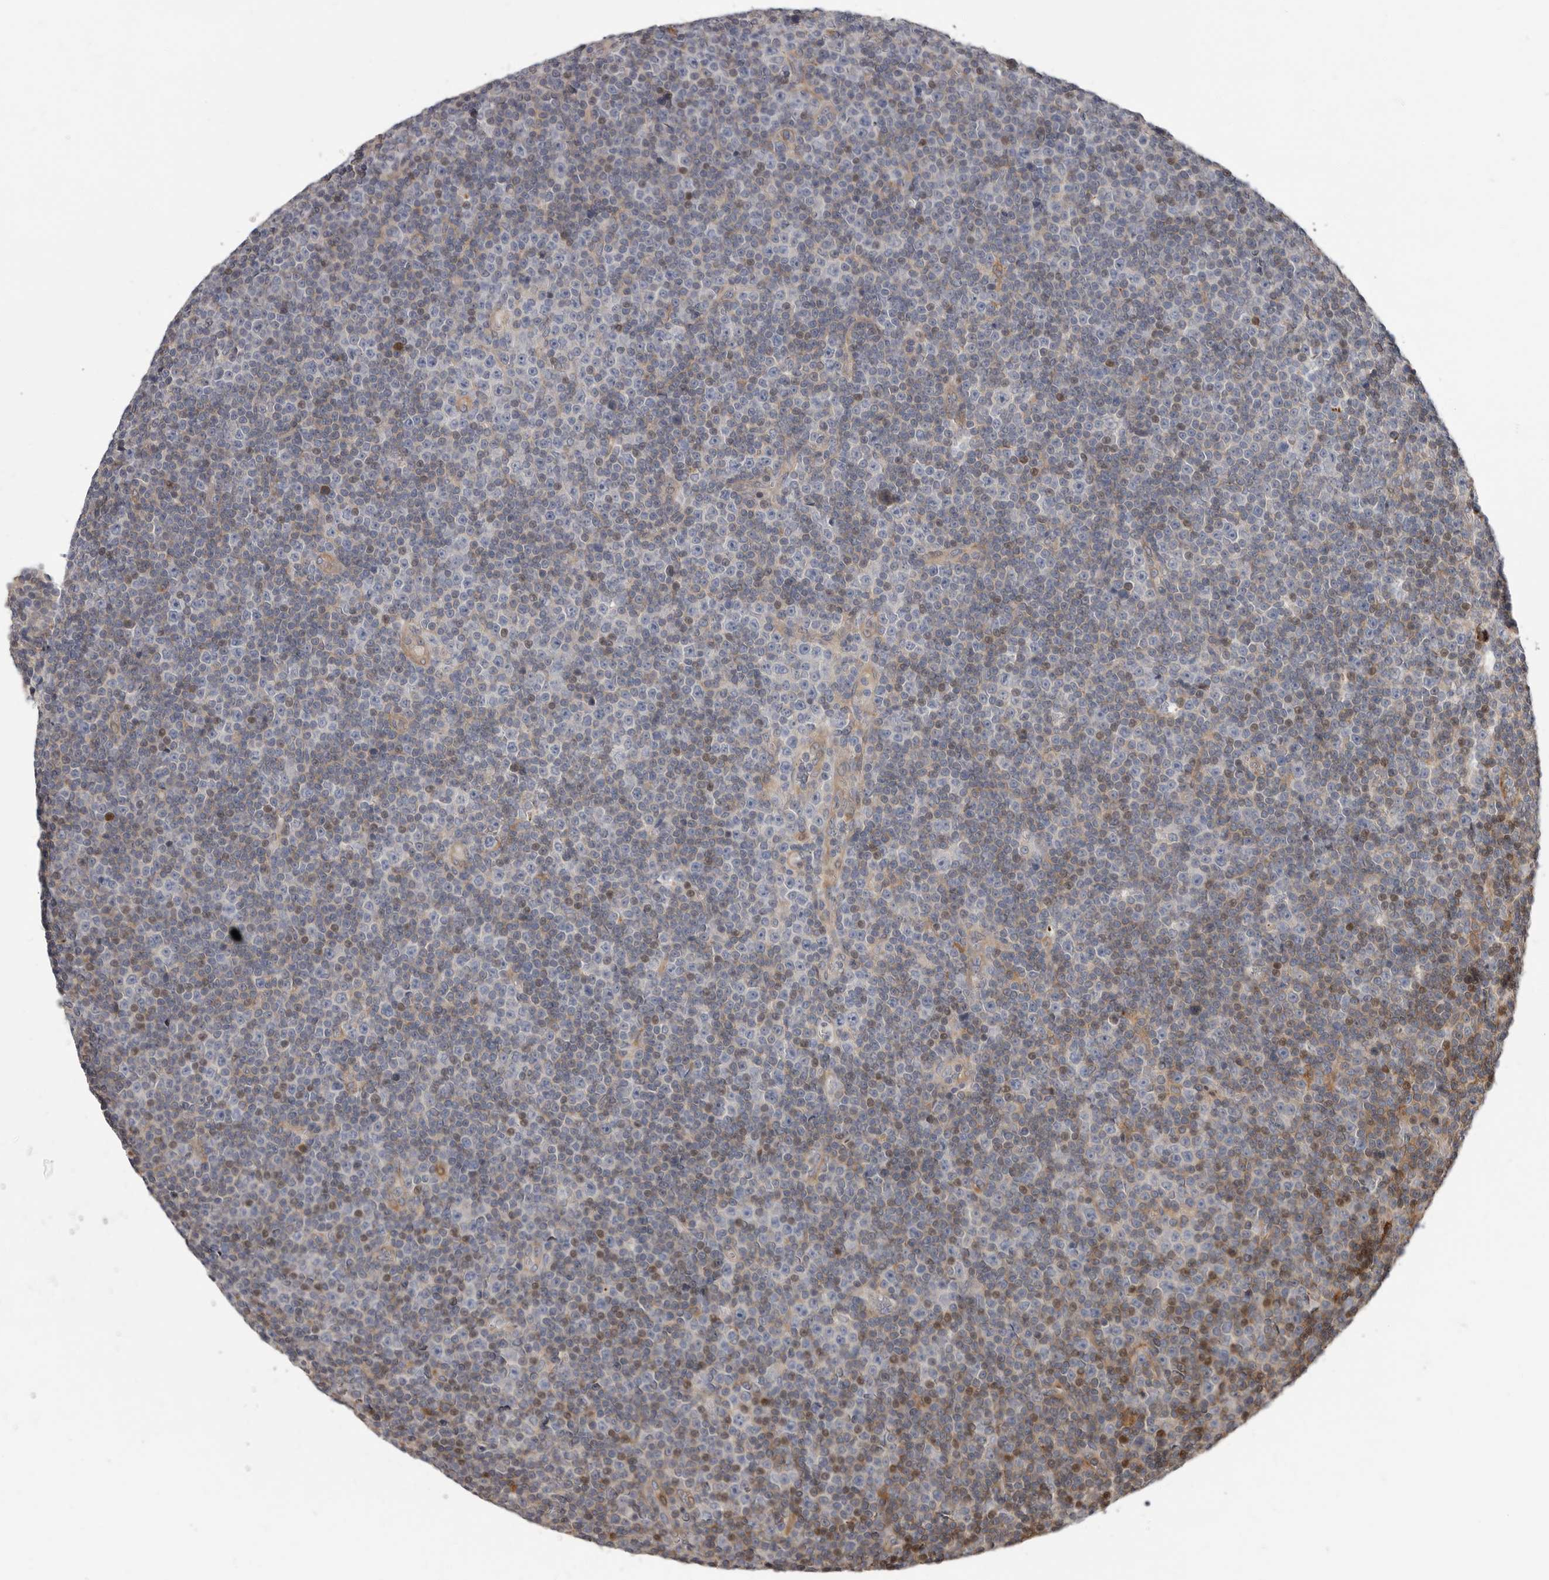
{"staining": {"intensity": "negative", "quantity": "none", "location": "none"}, "tissue": "lymphoma", "cell_type": "Tumor cells", "image_type": "cancer", "snomed": [{"axis": "morphology", "description": "Malignant lymphoma, non-Hodgkin's type, Low grade"}, {"axis": "topography", "description": "Lymph node"}], "caption": "High magnification brightfield microscopy of malignant lymphoma, non-Hodgkin's type (low-grade) stained with DAB (brown) and counterstained with hematoxylin (blue): tumor cells show no significant staining.", "gene": "FGFR4", "patient": {"sex": "female", "age": 67}}